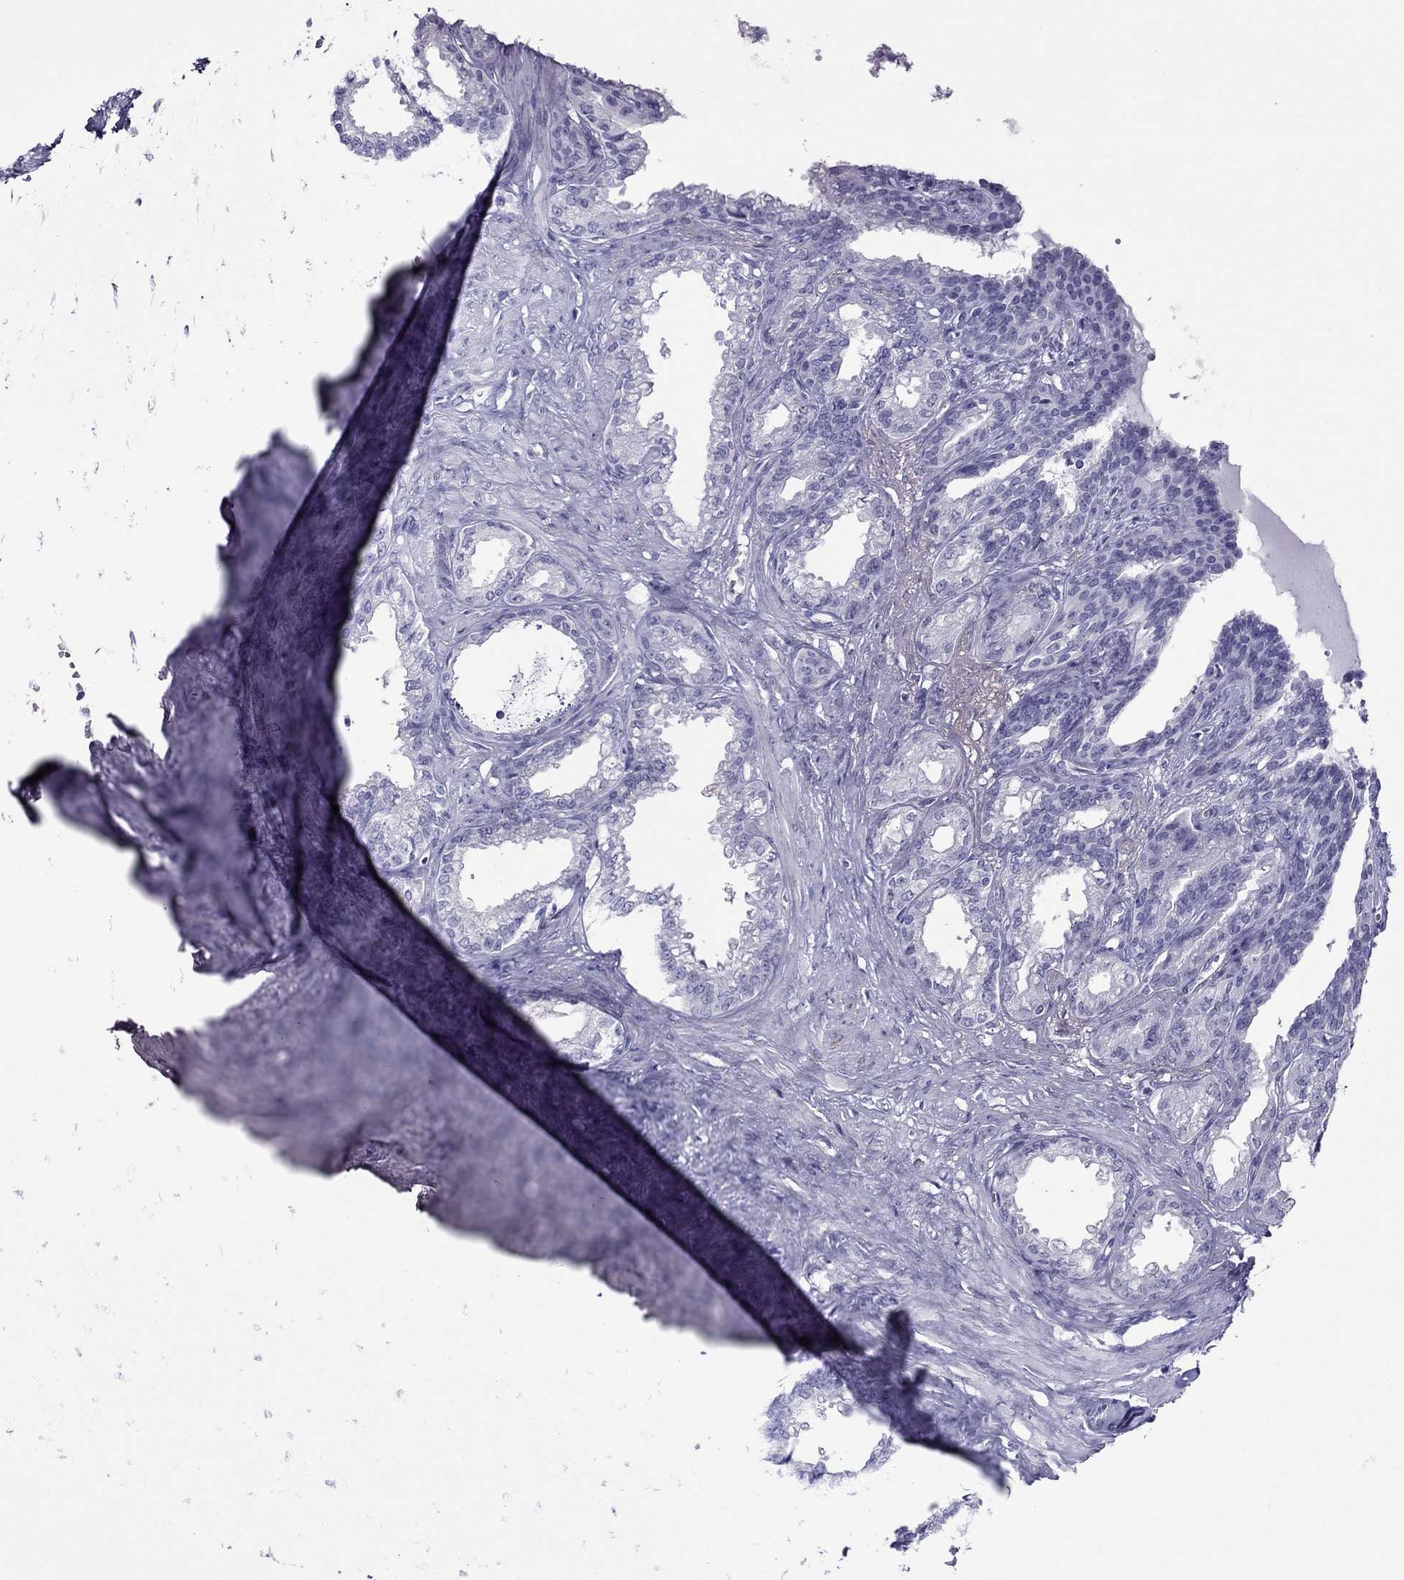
{"staining": {"intensity": "negative", "quantity": "none", "location": "none"}, "tissue": "seminal vesicle", "cell_type": "Glandular cells", "image_type": "normal", "snomed": [{"axis": "morphology", "description": "Normal tissue, NOS"}, {"axis": "morphology", "description": "Urothelial carcinoma, NOS"}, {"axis": "topography", "description": "Urinary bladder"}, {"axis": "topography", "description": "Seminal veicle"}], "caption": "High power microscopy histopathology image of an immunohistochemistry (IHC) photomicrograph of unremarkable seminal vesicle, revealing no significant staining in glandular cells.", "gene": "MYLK3", "patient": {"sex": "male", "age": 76}}